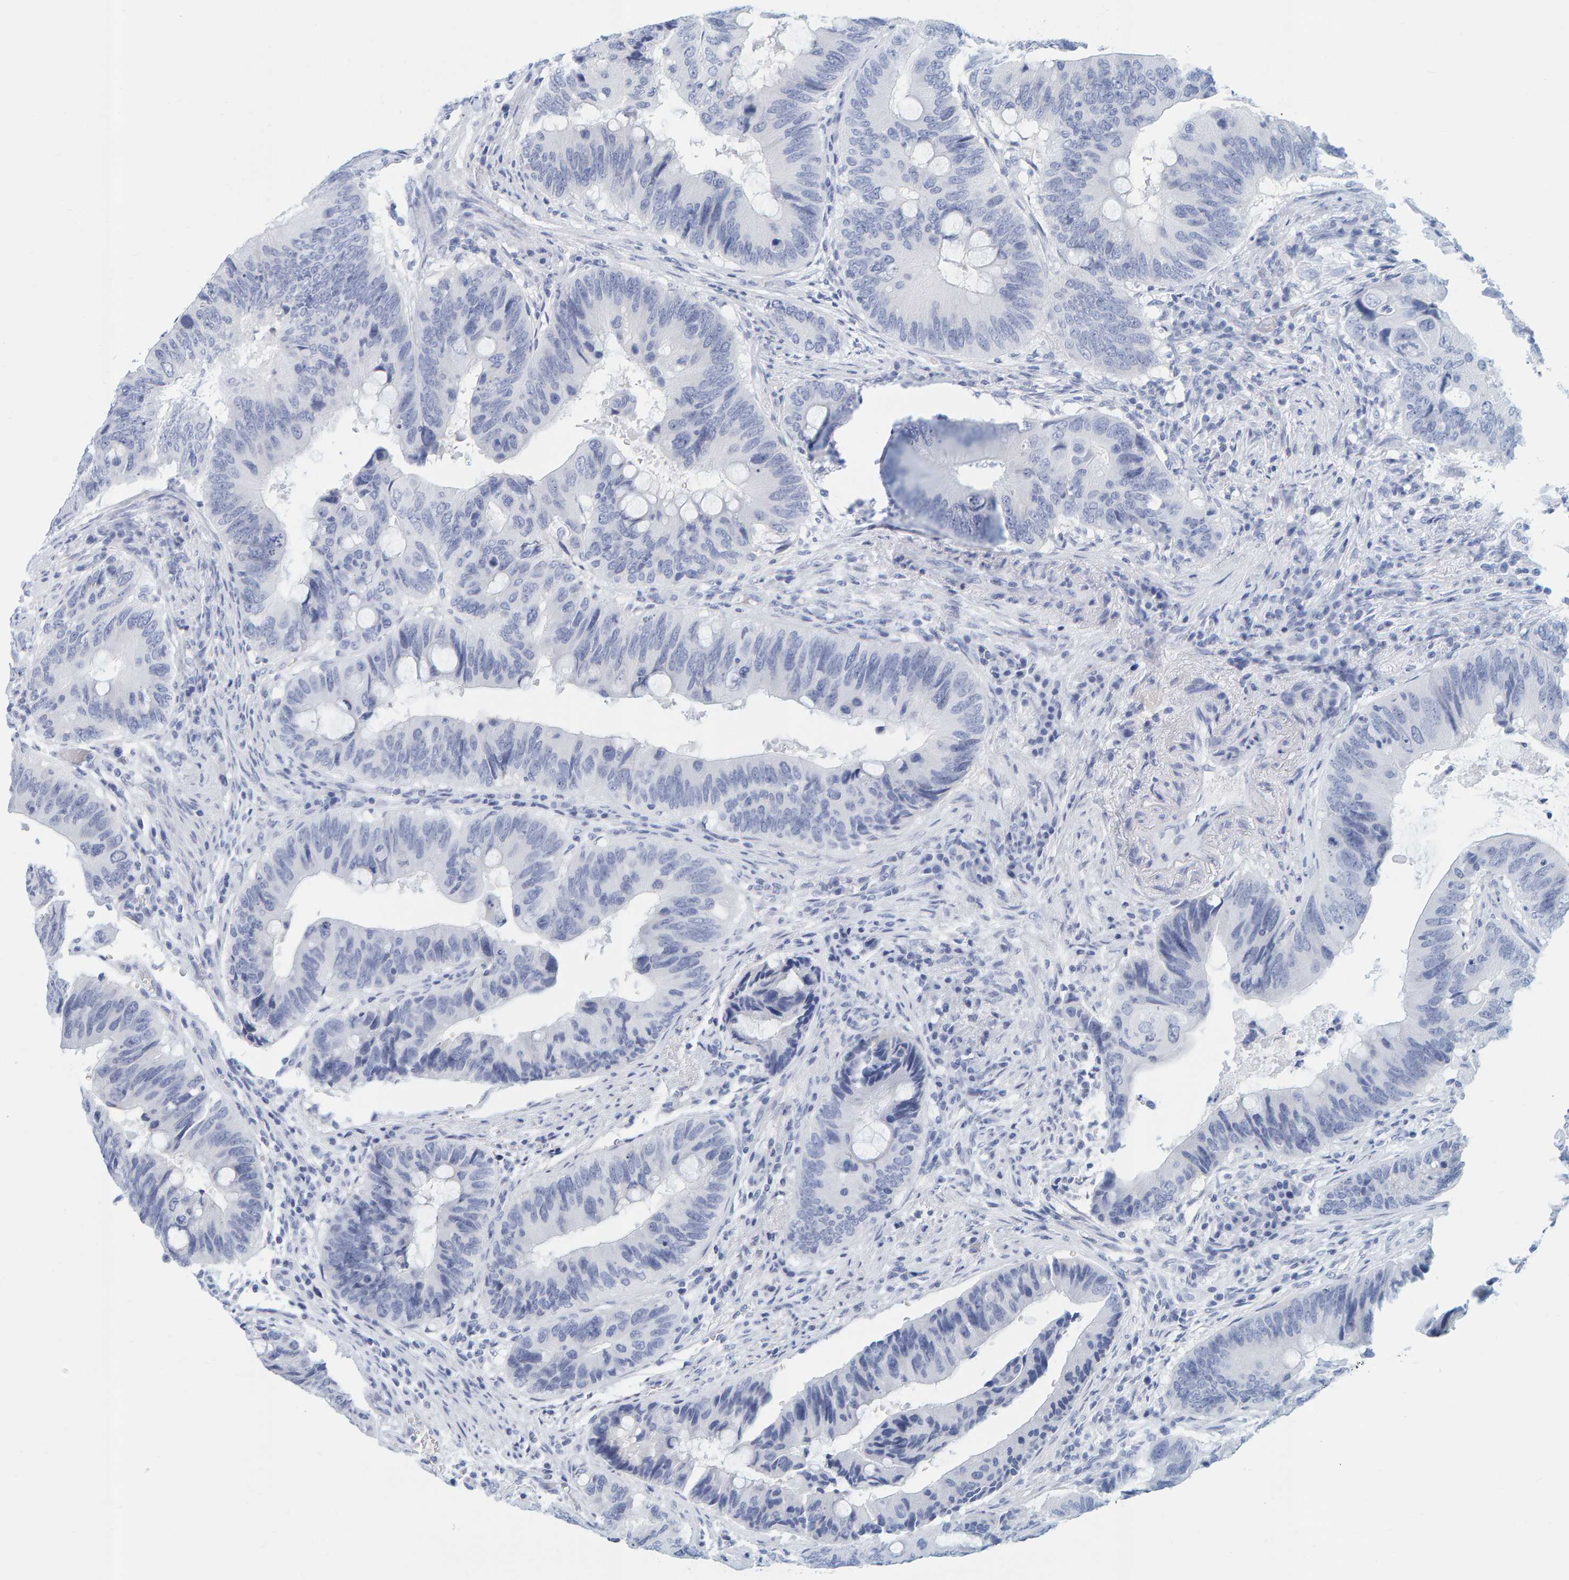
{"staining": {"intensity": "negative", "quantity": "none", "location": "none"}, "tissue": "colorectal cancer", "cell_type": "Tumor cells", "image_type": "cancer", "snomed": [{"axis": "morphology", "description": "Adenocarcinoma, NOS"}, {"axis": "topography", "description": "Colon"}], "caption": "Tumor cells are negative for brown protein staining in colorectal adenocarcinoma.", "gene": "SFTPC", "patient": {"sex": "male", "age": 71}}